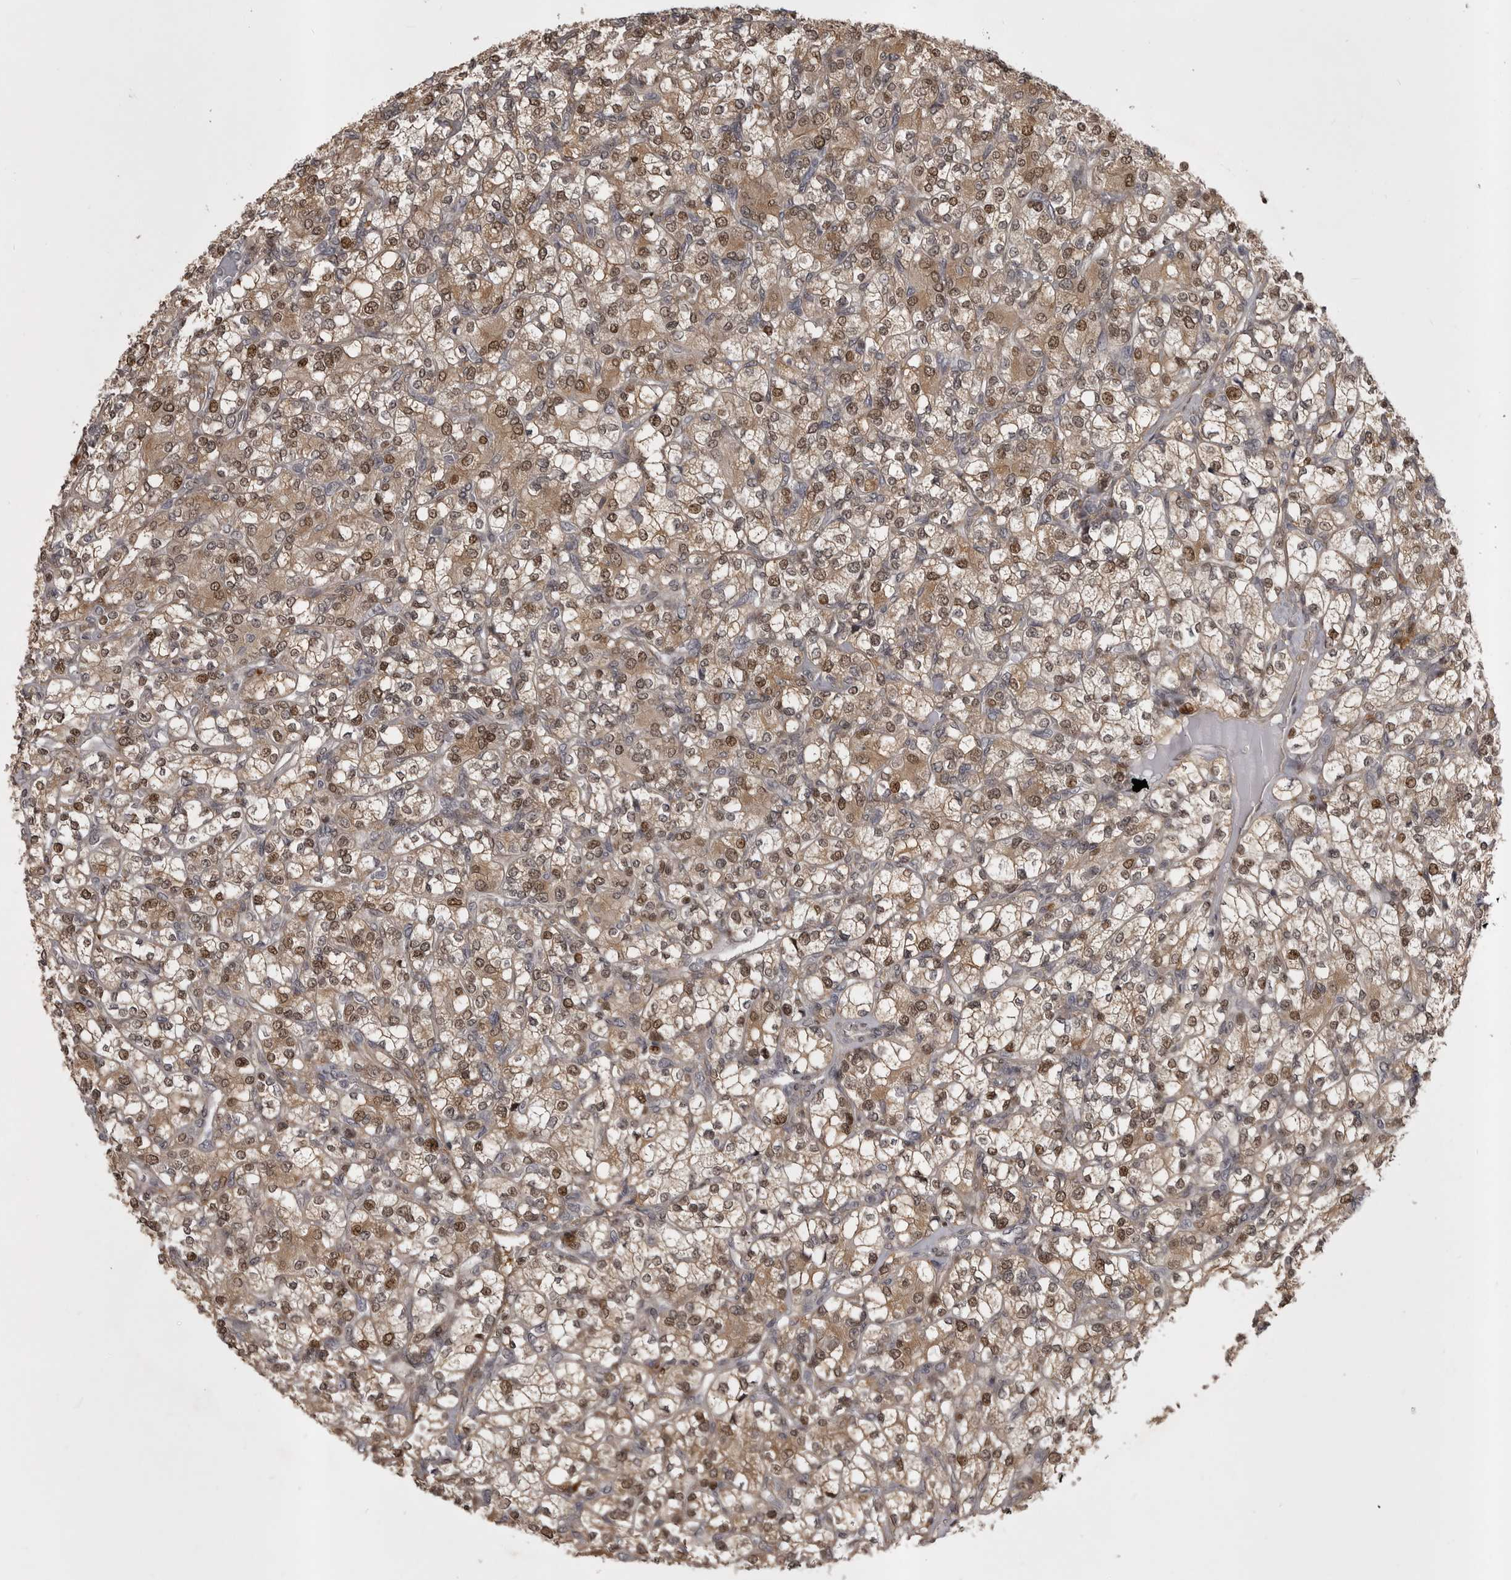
{"staining": {"intensity": "moderate", "quantity": ">75%", "location": "cytoplasmic/membranous,nuclear"}, "tissue": "renal cancer", "cell_type": "Tumor cells", "image_type": "cancer", "snomed": [{"axis": "morphology", "description": "Adenocarcinoma, NOS"}, {"axis": "topography", "description": "Kidney"}], "caption": "The image exhibits a brown stain indicating the presence of a protein in the cytoplasmic/membranous and nuclear of tumor cells in renal cancer.", "gene": "SNX16", "patient": {"sex": "male", "age": 77}}